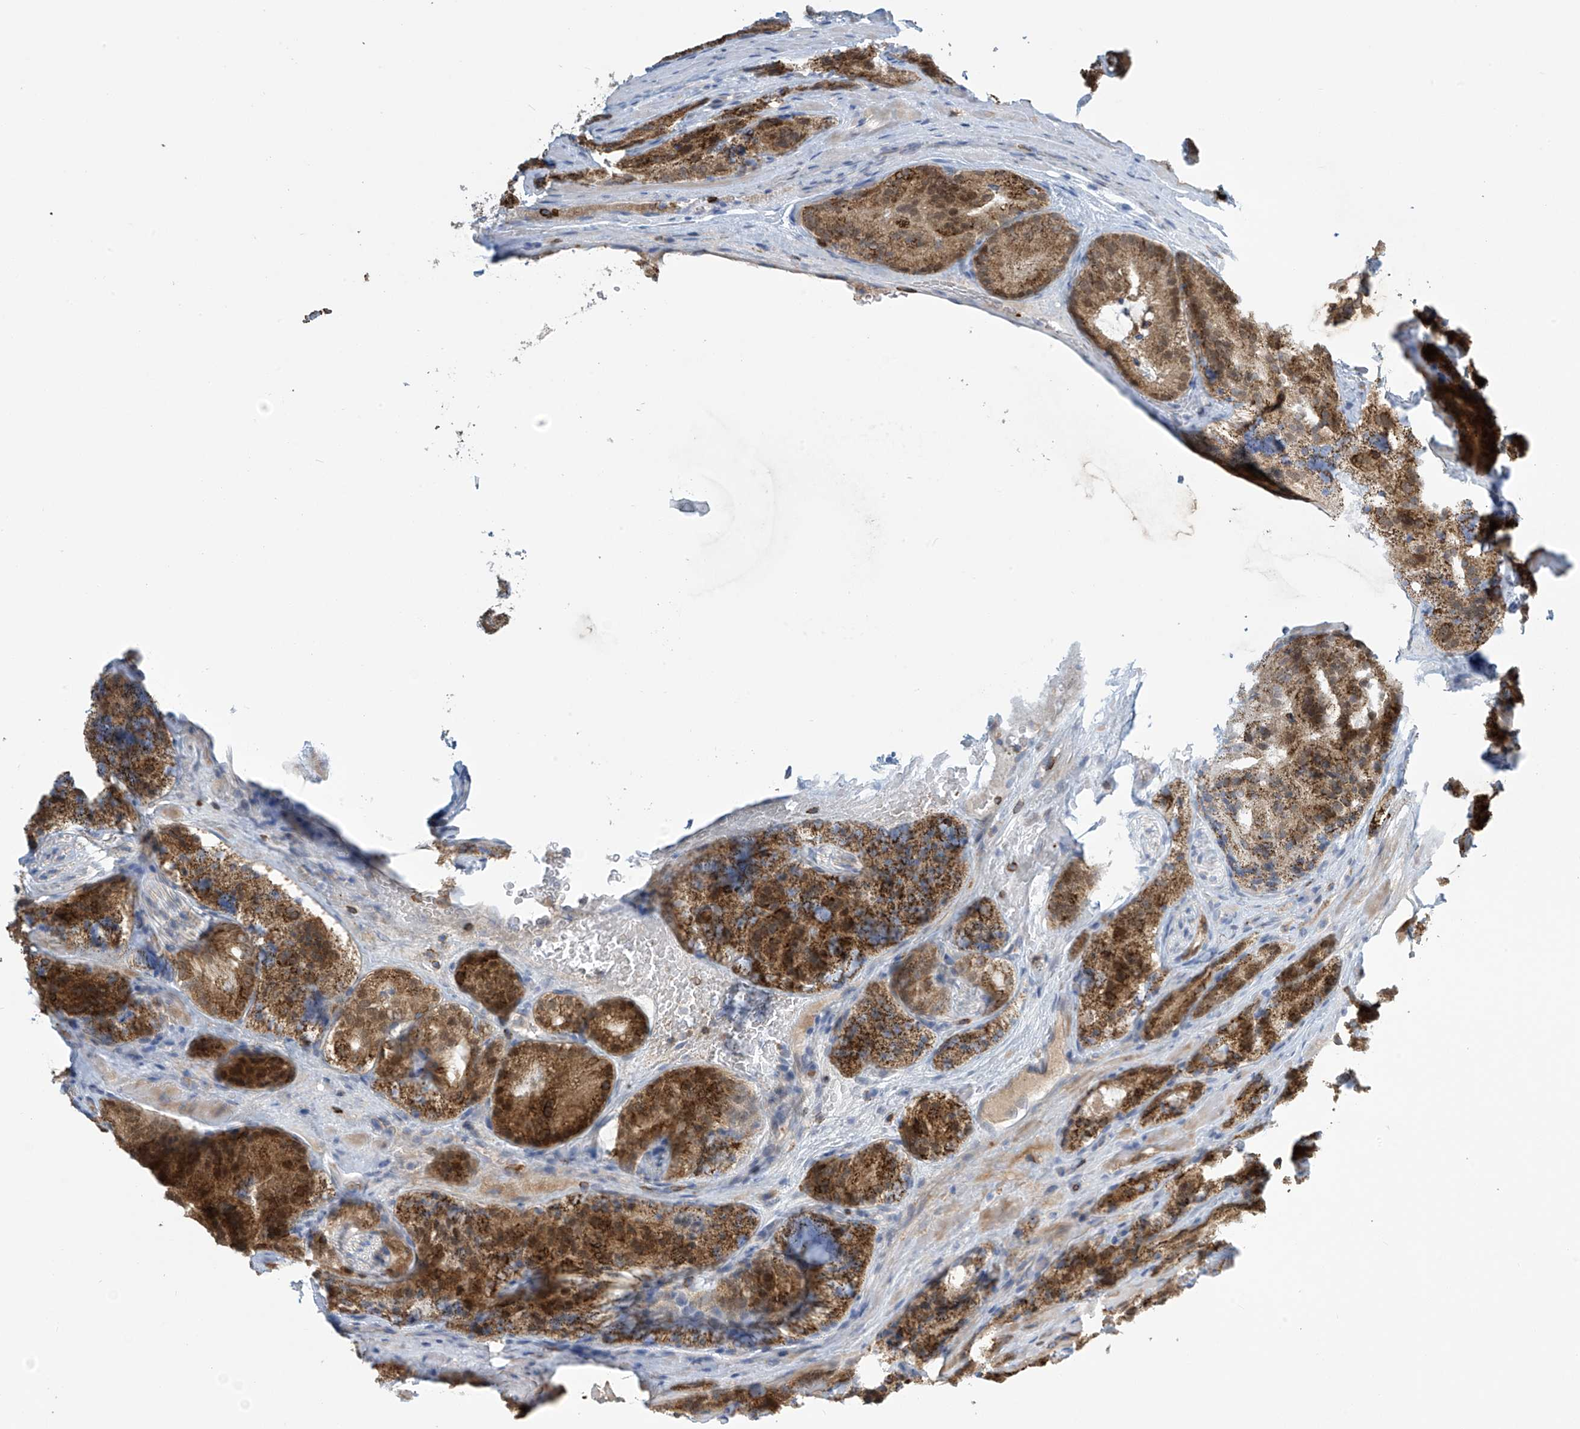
{"staining": {"intensity": "strong", "quantity": ">75%", "location": "cytoplasmic/membranous"}, "tissue": "prostate cancer", "cell_type": "Tumor cells", "image_type": "cancer", "snomed": [{"axis": "morphology", "description": "Adenocarcinoma, High grade"}, {"axis": "topography", "description": "Prostate"}], "caption": "Prostate cancer stained for a protein (brown) exhibits strong cytoplasmic/membranous positive staining in about >75% of tumor cells.", "gene": "IBA57", "patient": {"sex": "male", "age": 57}}